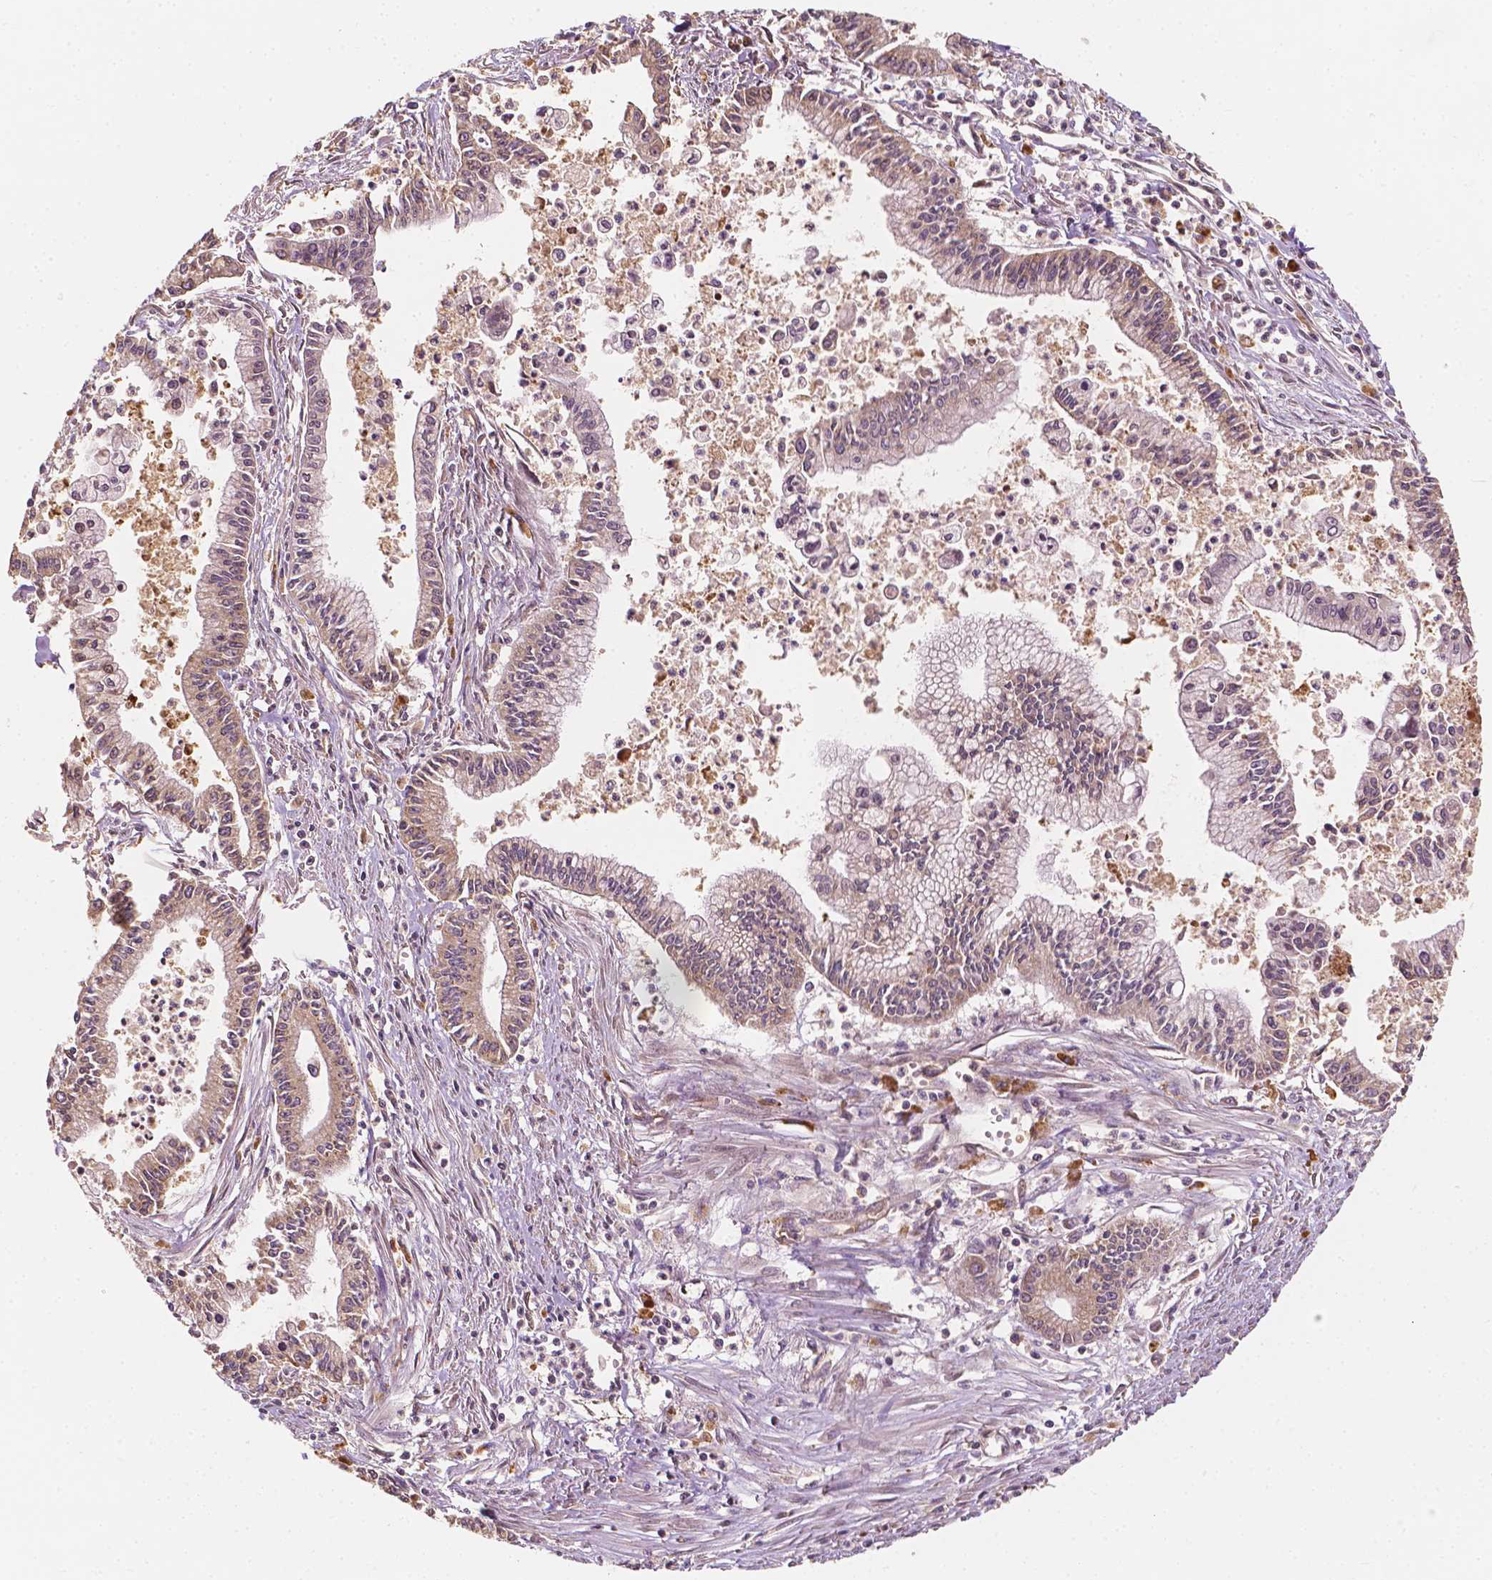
{"staining": {"intensity": "weak", "quantity": "<25%", "location": "cytoplasmic/membranous"}, "tissue": "pancreatic cancer", "cell_type": "Tumor cells", "image_type": "cancer", "snomed": [{"axis": "morphology", "description": "Adenocarcinoma, NOS"}, {"axis": "topography", "description": "Pancreas"}], "caption": "Tumor cells are negative for protein expression in human adenocarcinoma (pancreatic).", "gene": "G3BP1", "patient": {"sex": "female", "age": 65}}